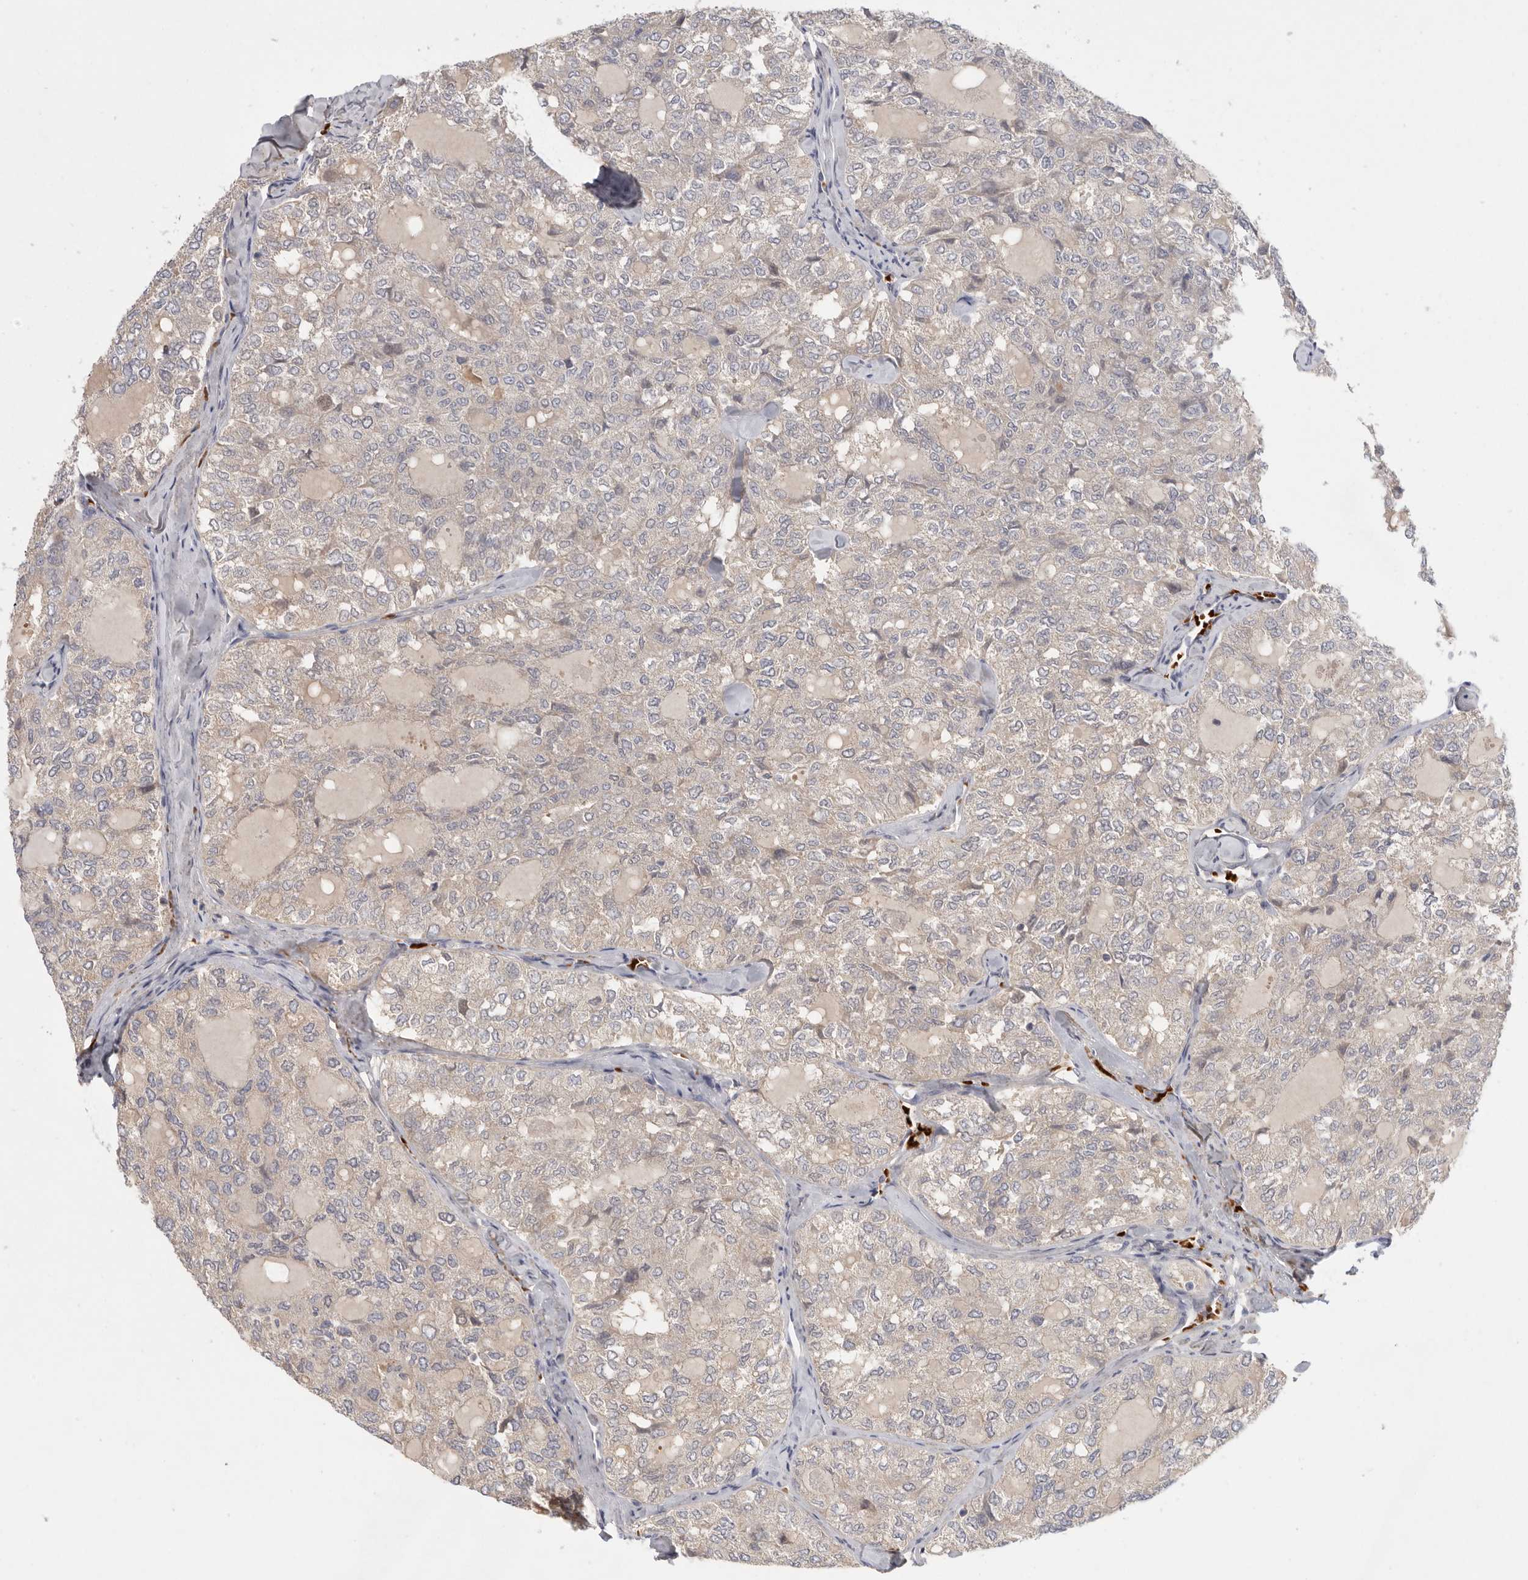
{"staining": {"intensity": "negative", "quantity": "none", "location": "none"}, "tissue": "thyroid cancer", "cell_type": "Tumor cells", "image_type": "cancer", "snomed": [{"axis": "morphology", "description": "Follicular adenoma carcinoma, NOS"}, {"axis": "topography", "description": "Thyroid gland"}], "caption": "The photomicrograph shows no significant staining in tumor cells of thyroid follicular adenoma carcinoma. (DAB immunohistochemistry, high magnification).", "gene": "CFAP298", "patient": {"sex": "male", "age": 75}}